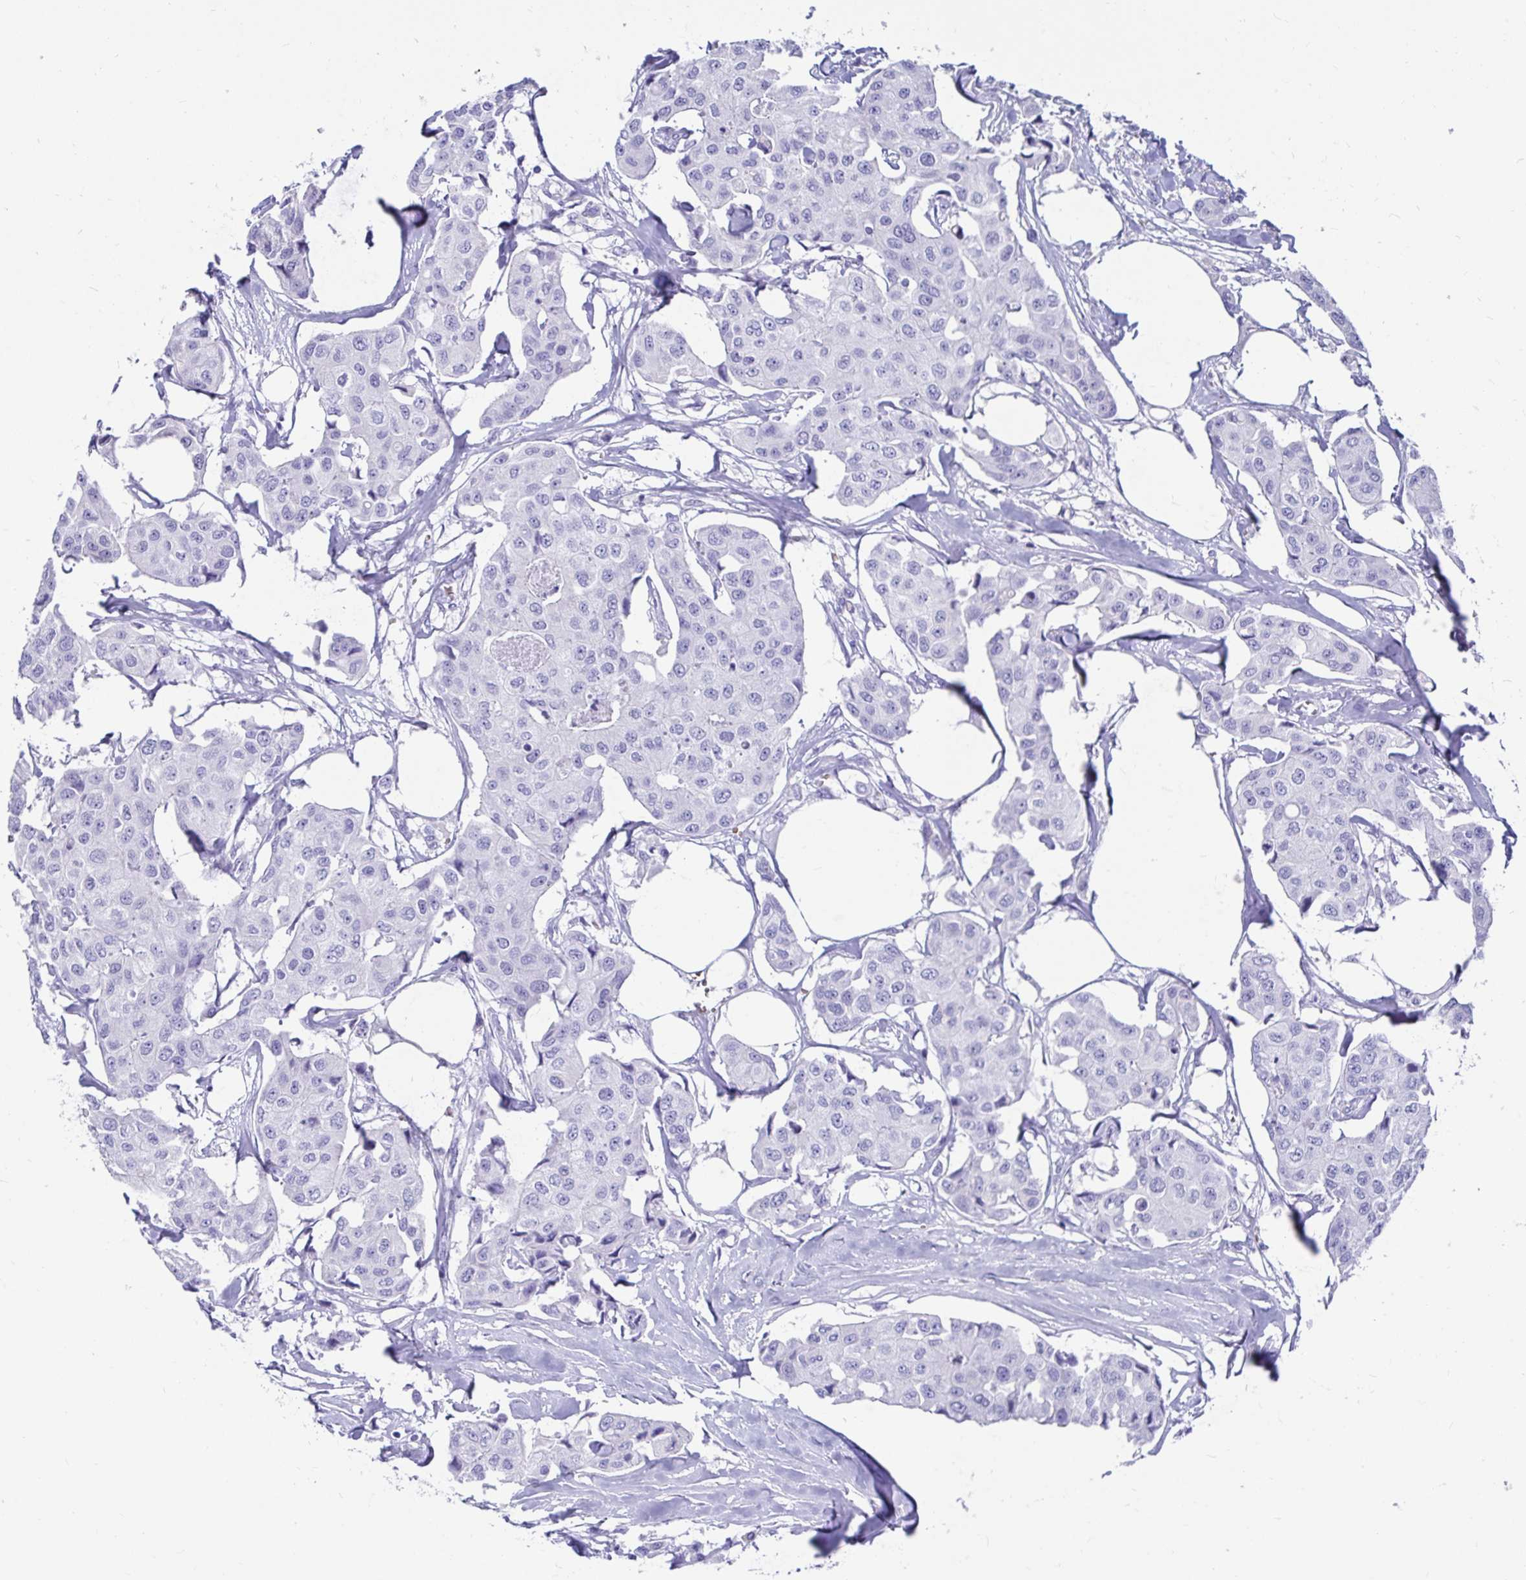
{"staining": {"intensity": "negative", "quantity": "none", "location": "none"}, "tissue": "breast cancer", "cell_type": "Tumor cells", "image_type": "cancer", "snomed": [{"axis": "morphology", "description": "Duct carcinoma"}, {"axis": "topography", "description": "Breast"}, {"axis": "topography", "description": "Lymph node"}], "caption": "Immunohistochemical staining of human intraductal carcinoma (breast) reveals no significant positivity in tumor cells.", "gene": "ZPBP2", "patient": {"sex": "female", "age": 80}}